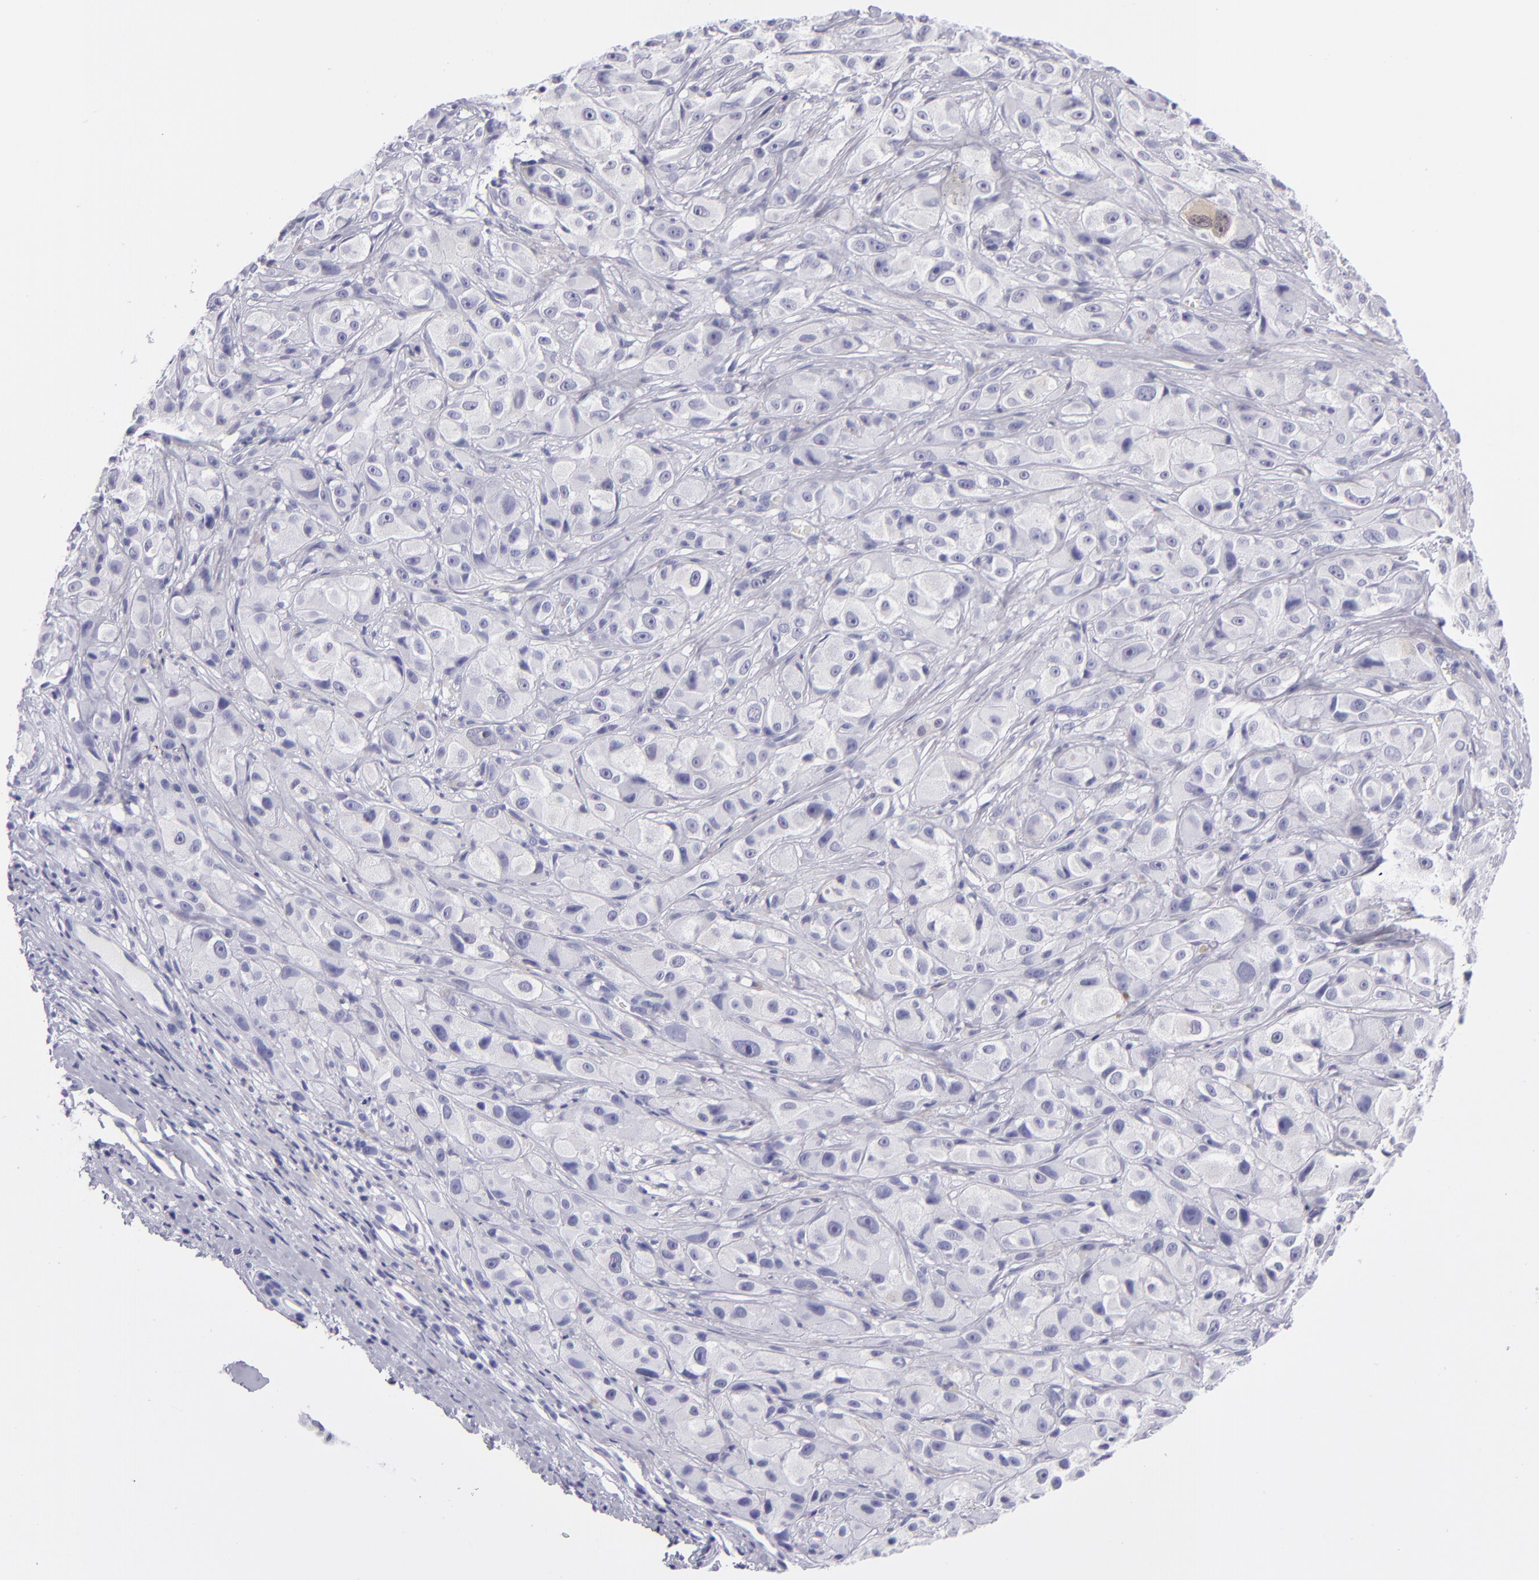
{"staining": {"intensity": "negative", "quantity": "none", "location": "none"}, "tissue": "melanoma", "cell_type": "Tumor cells", "image_type": "cancer", "snomed": [{"axis": "morphology", "description": "Malignant melanoma, NOS"}, {"axis": "topography", "description": "Skin"}], "caption": "Immunohistochemical staining of melanoma displays no significant expression in tumor cells.", "gene": "PVALB", "patient": {"sex": "male", "age": 56}}